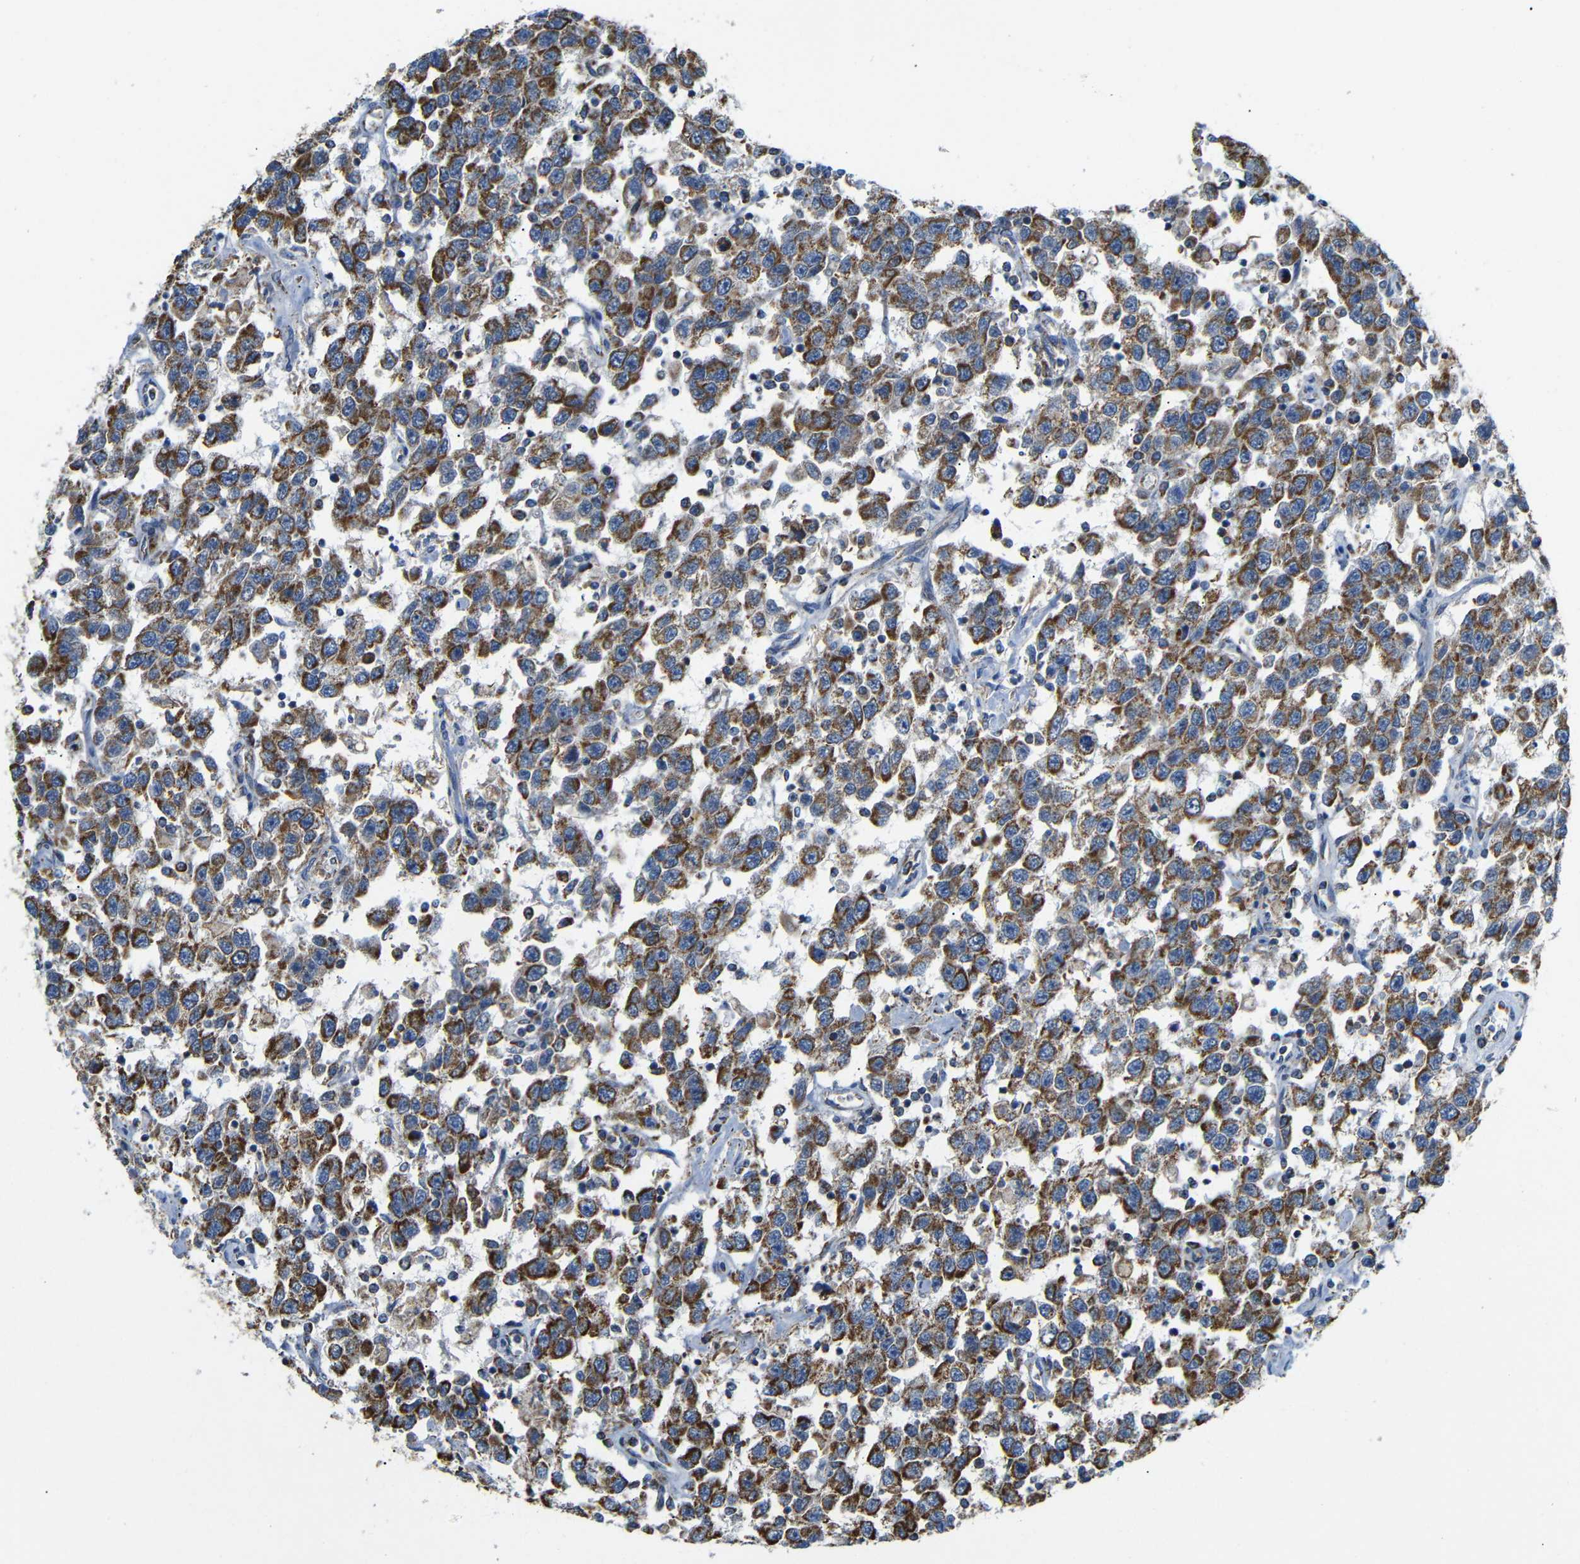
{"staining": {"intensity": "strong", "quantity": ">75%", "location": "cytoplasmic/membranous"}, "tissue": "testis cancer", "cell_type": "Tumor cells", "image_type": "cancer", "snomed": [{"axis": "morphology", "description": "Seminoma, NOS"}, {"axis": "topography", "description": "Testis"}], "caption": "This micrograph exhibits immunohistochemistry (IHC) staining of human seminoma (testis), with high strong cytoplasmic/membranous staining in about >75% of tumor cells.", "gene": "FAM171B", "patient": {"sex": "male", "age": 41}}